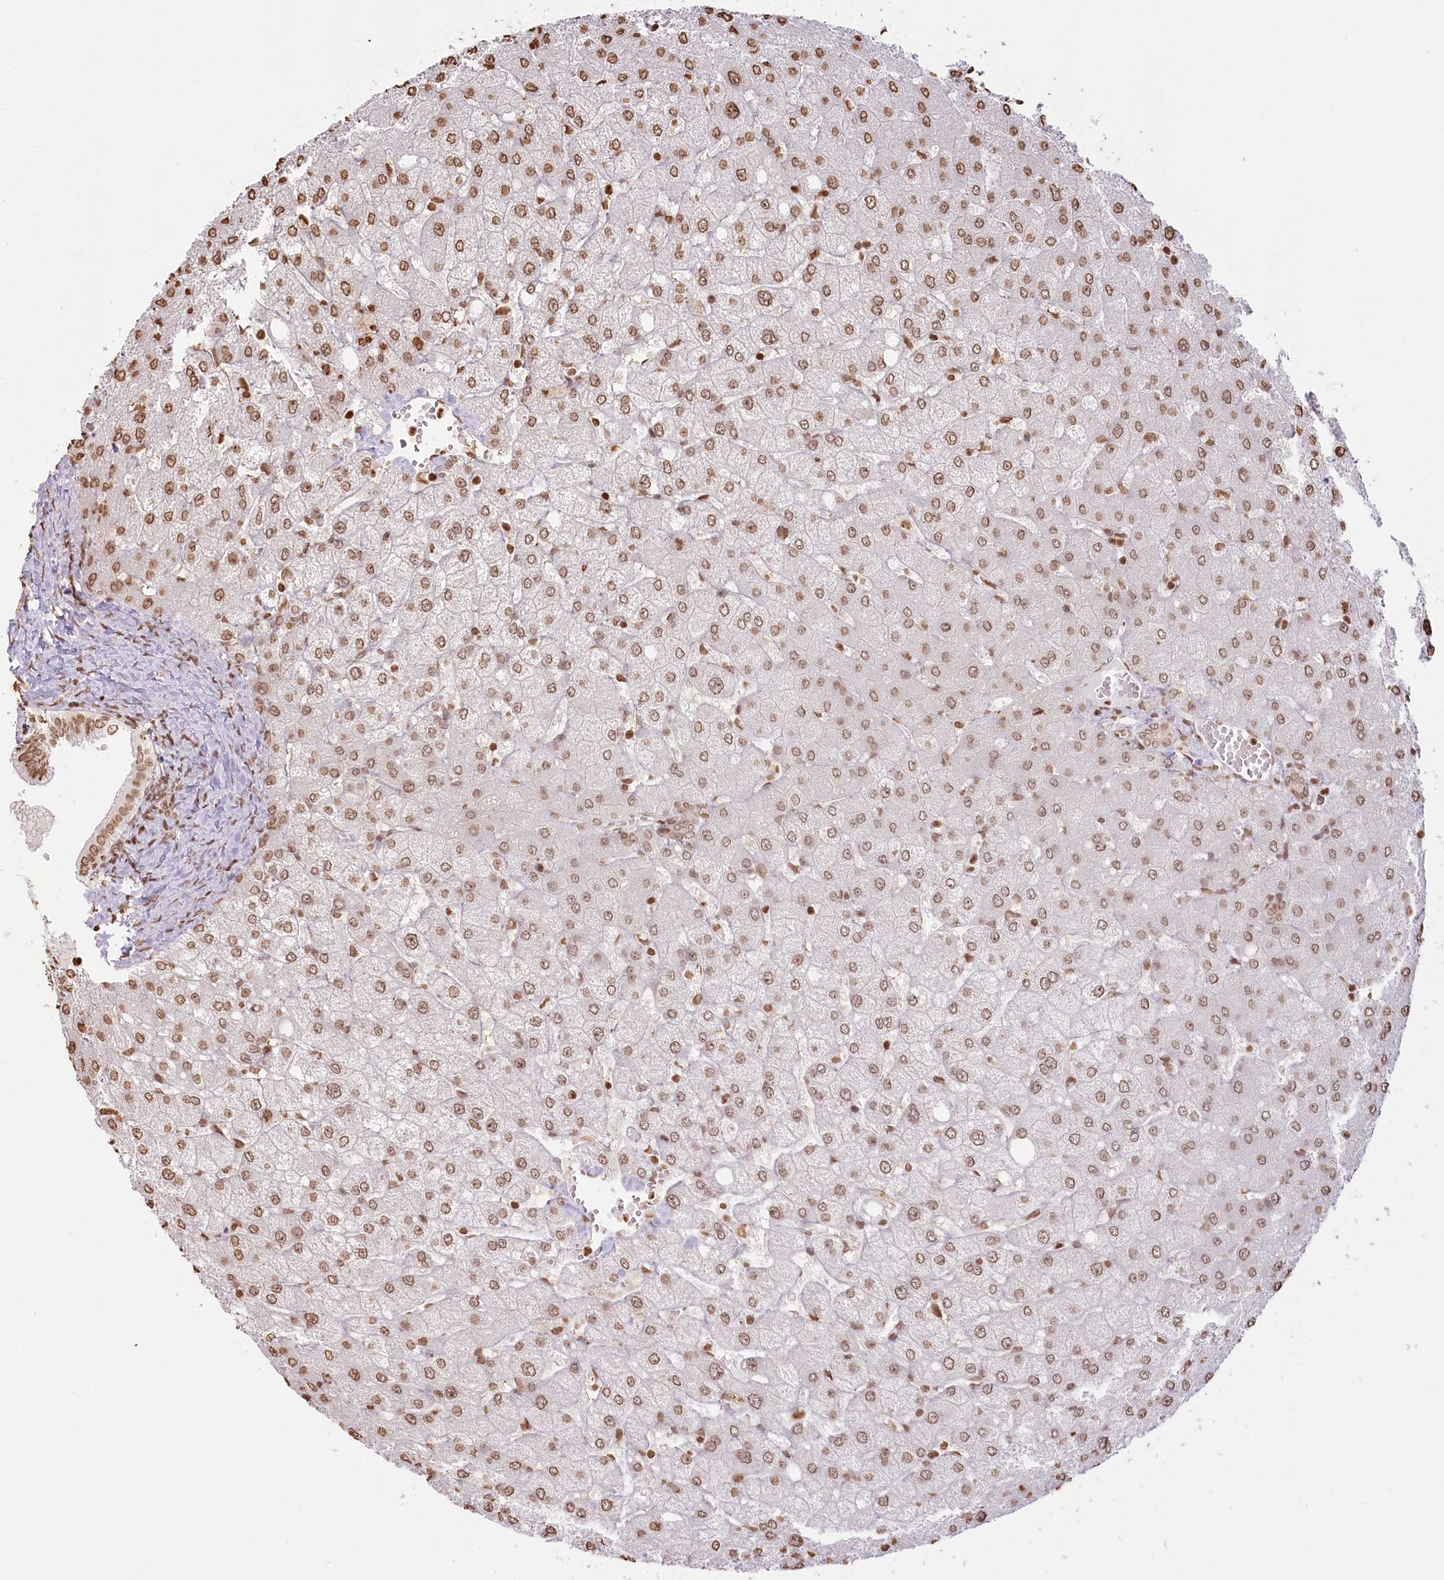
{"staining": {"intensity": "moderate", "quantity": ">75%", "location": "nuclear"}, "tissue": "liver", "cell_type": "Cholangiocytes", "image_type": "normal", "snomed": [{"axis": "morphology", "description": "Normal tissue, NOS"}, {"axis": "topography", "description": "Liver"}], "caption": "DAB (3,3'-diaminobenzidine) immunohistochemical staining of normal human liver exhibits moderate nuclear protein positivity in about >75% of cholangiocytes.", "gene": "FAM13A", "patient": {"sex": "female", "age": 54}}